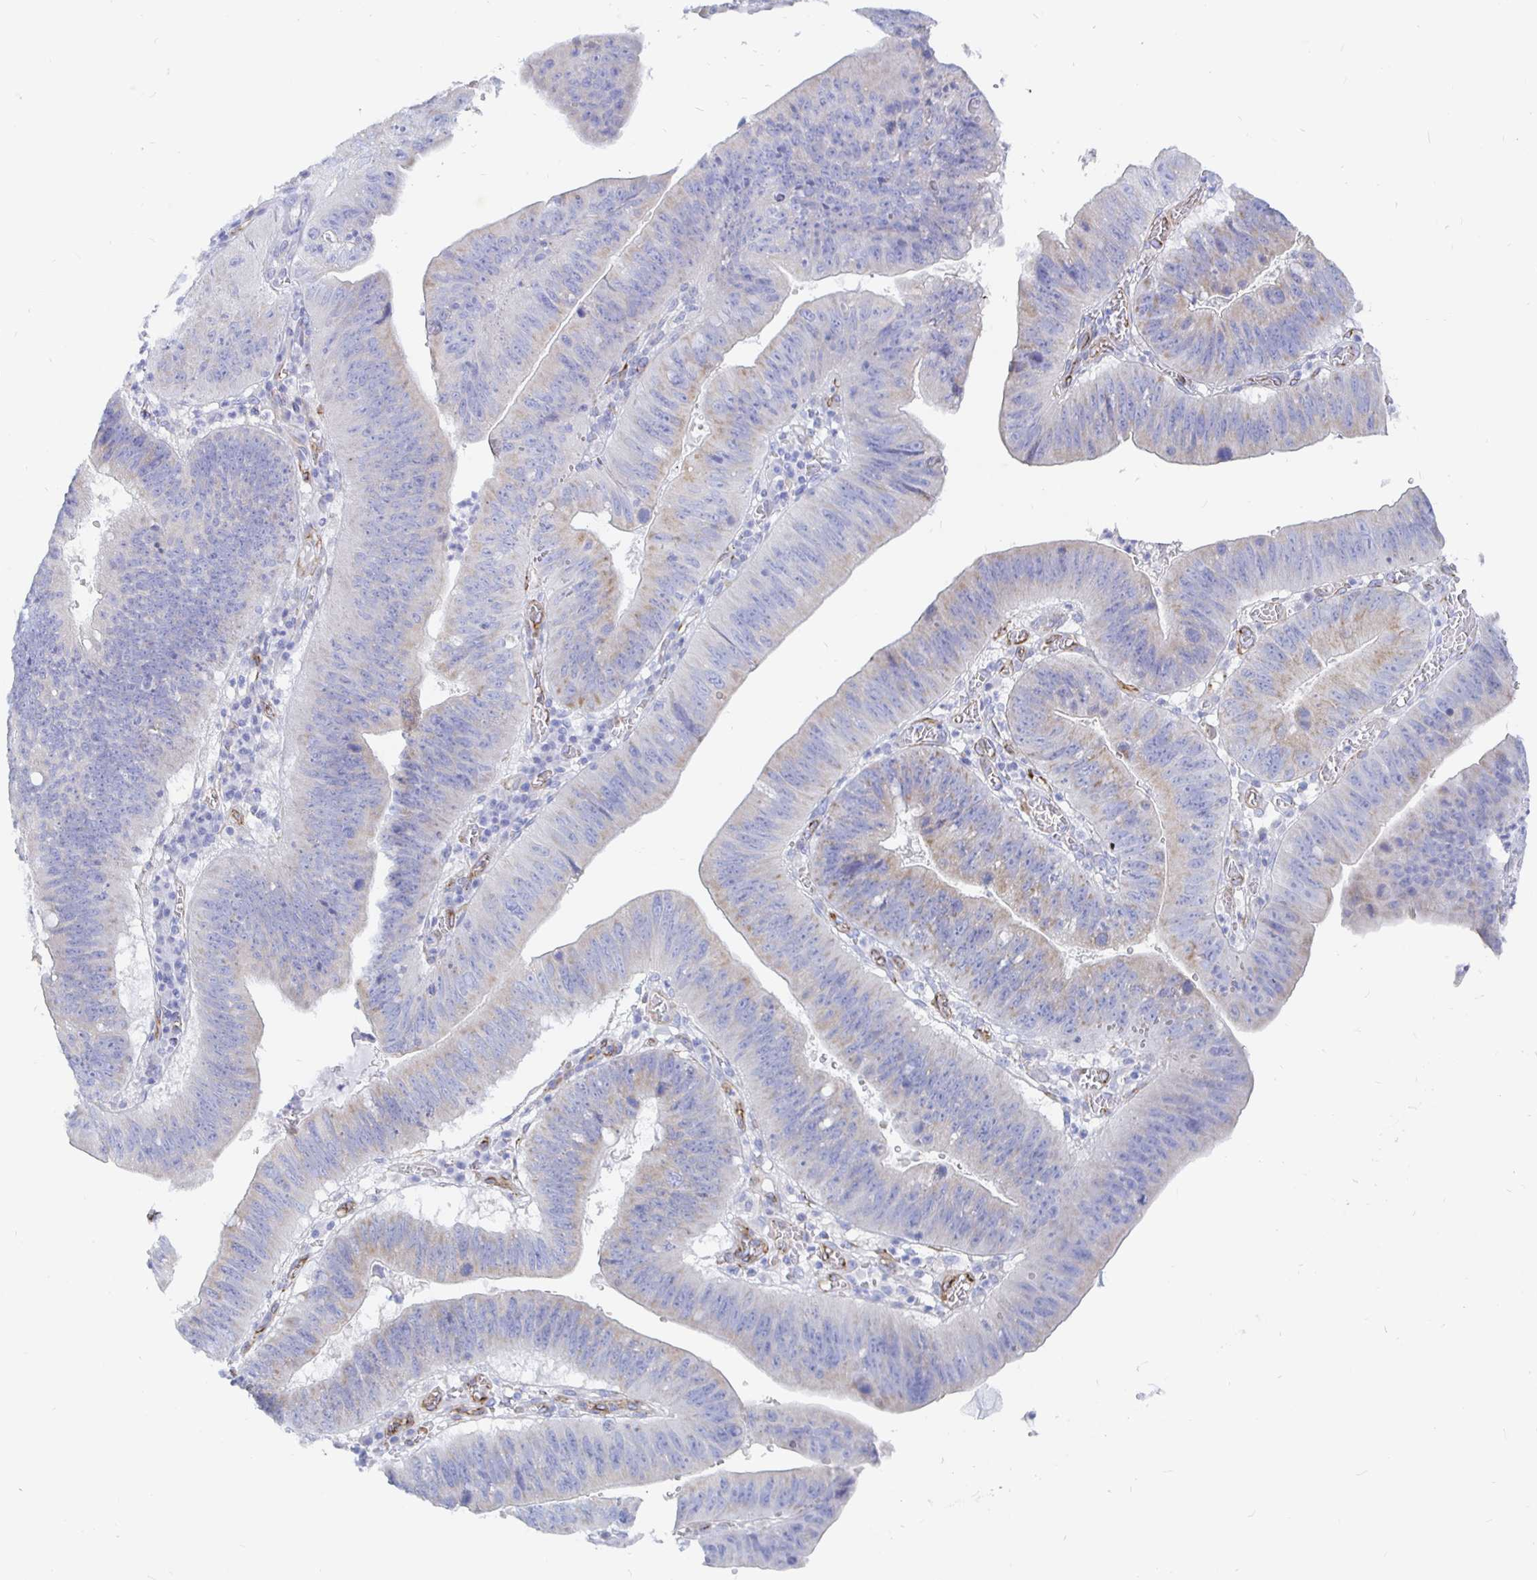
{"staining": {"intensity": "weak", "quantity": "<25%", "location": "cytoplasmic/membranous"}, "tissue": "stomach cancer", "cell_type": "Tumor cells", "image_type": "cancer", "snomed": [{"axis": "morphology", "description": "Adenocarcinoma, NOS"}, {"axis": "topography", "description": "Stomach"}], "caption": "An image of human stomach adenocarcinoma is negative for staining in tumor cells. (IHC, brightfield microscopy, high magnification).", "gene": "COX16", "patient": {"sex": "male", "age": 59}}